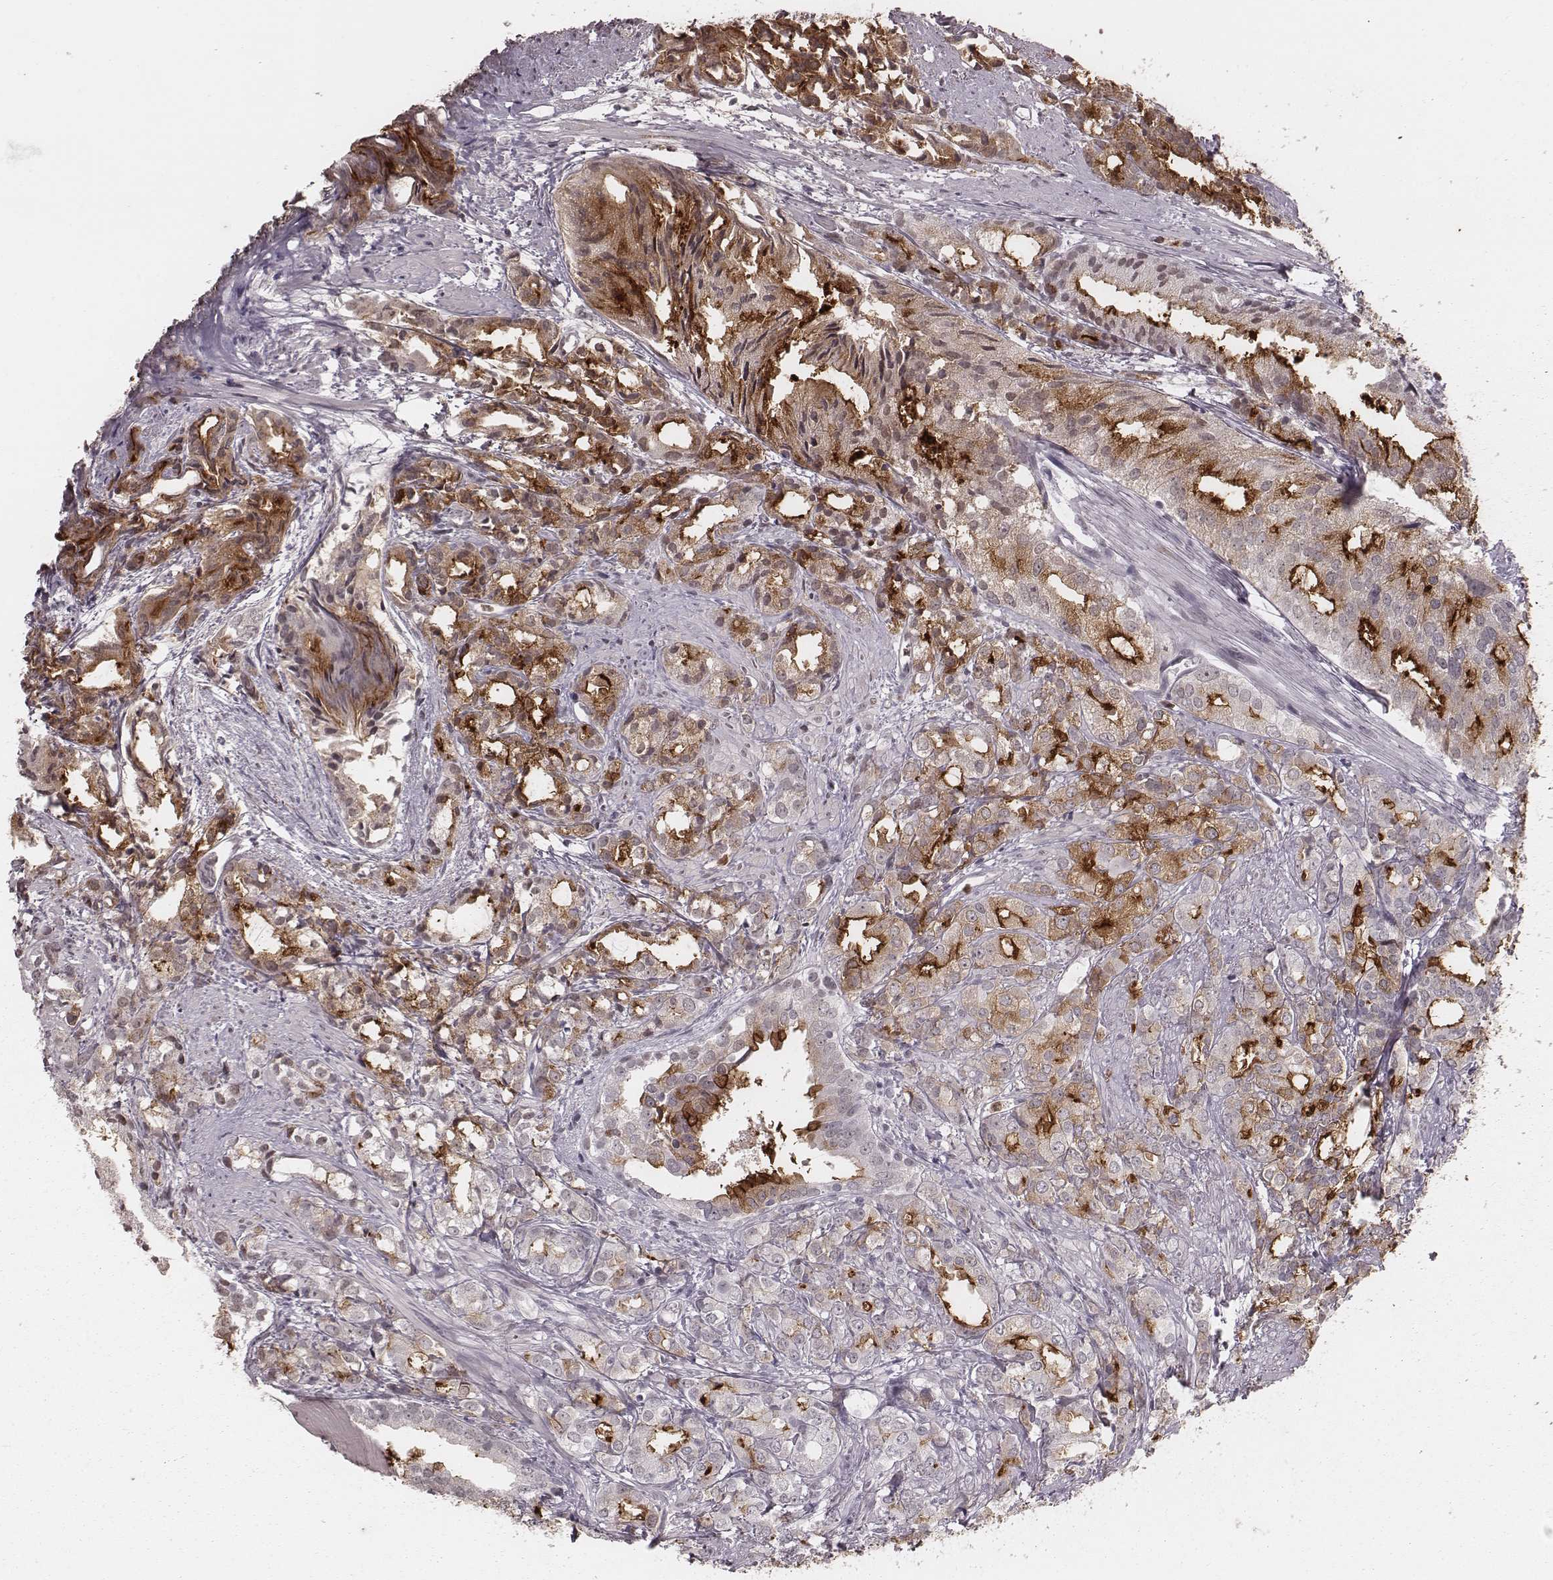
{"staining": {"intensity": "moderate", "quantity": ">75%", "location": "cytoplasmic/membranous"}, "tissue": "prostate cancer", "cell_type": "Tumor cells", "image_type": "cancer", "snomed": [{"axis": "morphology", "description": "Adenocarcinoma, High grade"}, {"axis": "topography", "description": "Prostate"}], "caption": "Immunohistochemical staining of human prostate high-grade adenocarcinoma reveals medium levels of moderate cytoplasmic/membranous staining in about >75% of tumor cells.", "gene": "KITLG", "patient": {"sex": "male", "age": 79}}